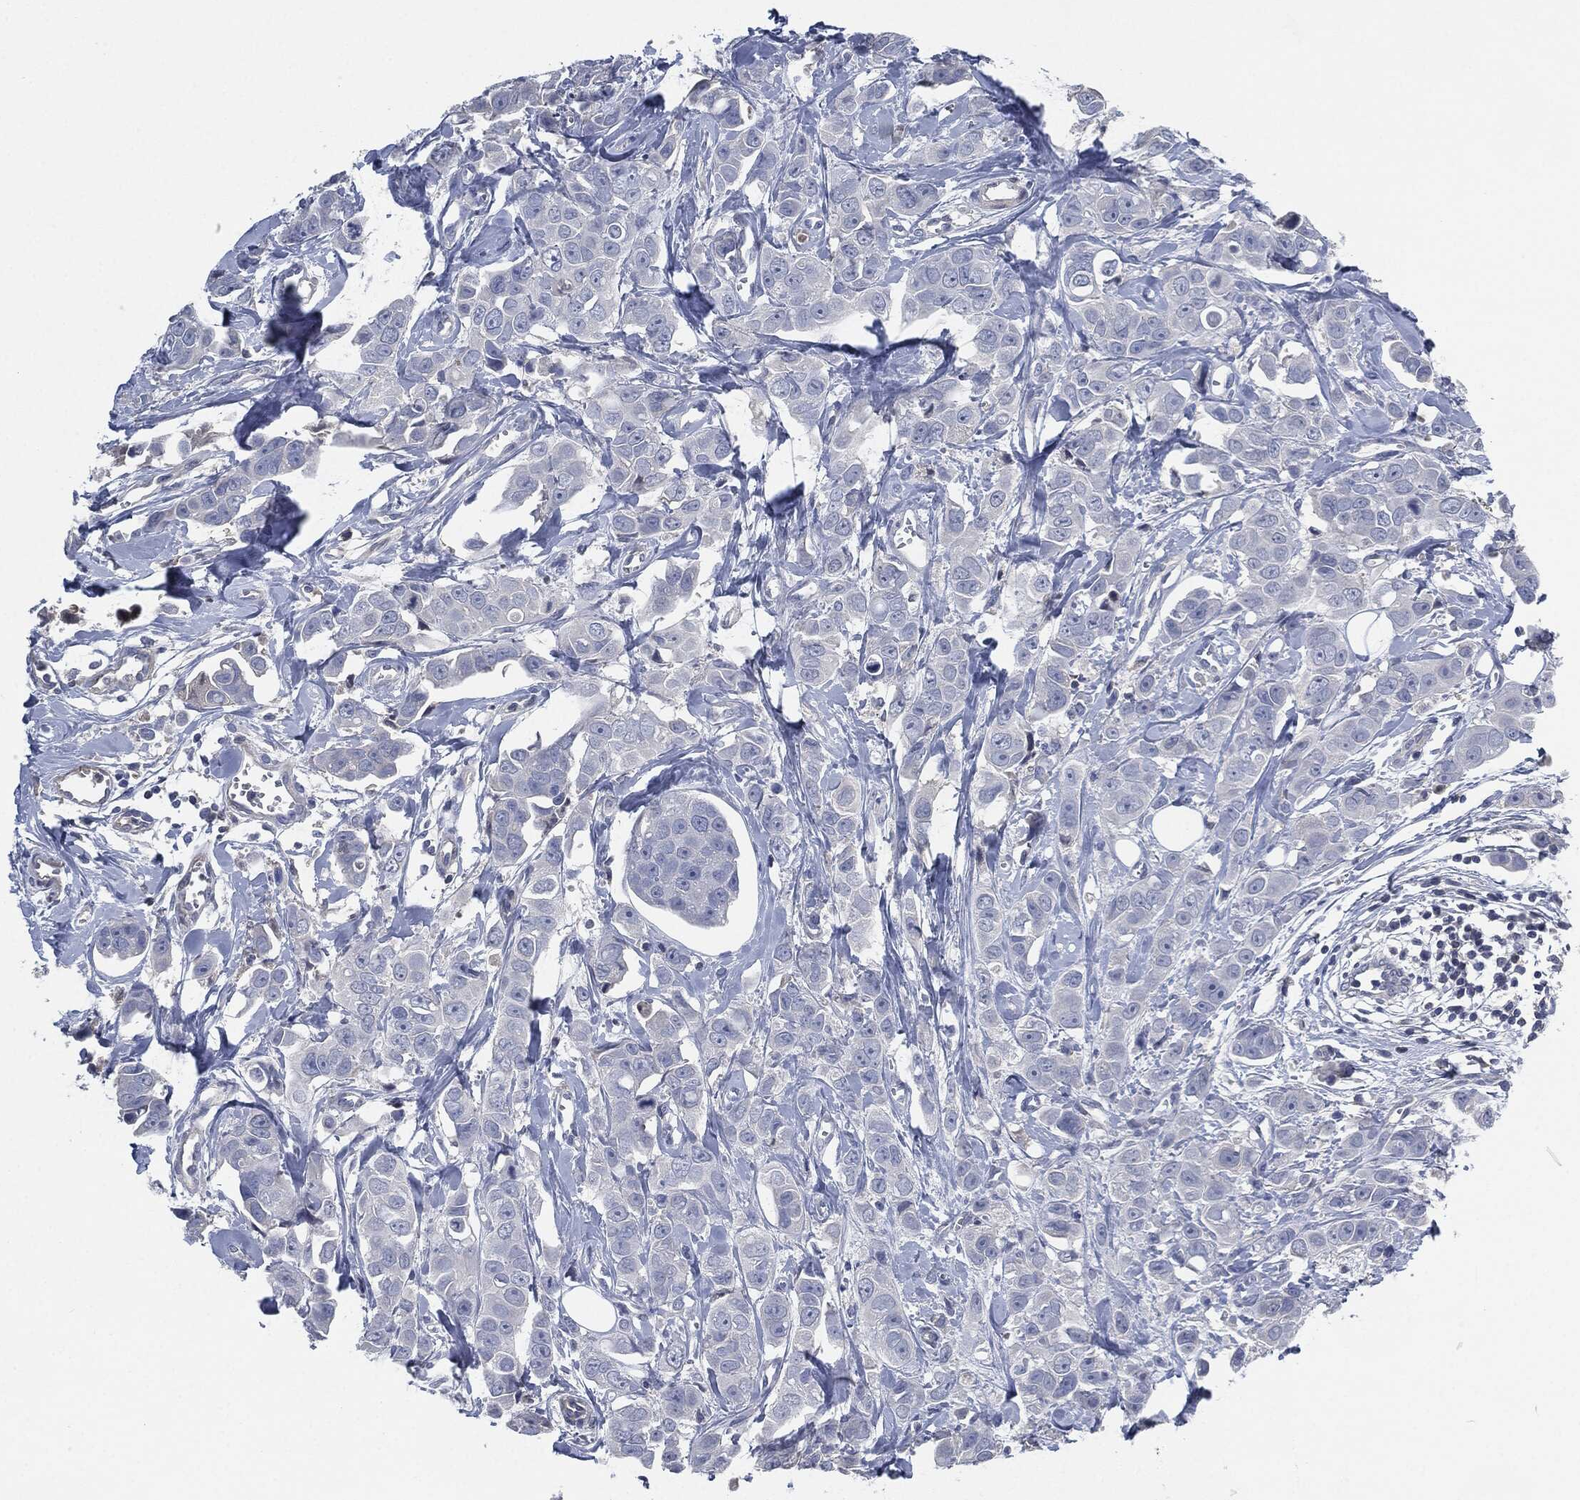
{"staining": {"intensity": "negative", "quantity": "none", "location": "none"}, "tissue": "breast cancer", "cell_type": "Tumor cells", "image_type": "cancer", "snomed": [{"axis": "morphology", "description": "Duct carcinoma"}, {"axis": "topography", "description": "Breast"}], "caption": "DAB (3,3'-diaminobenzidine) immunohistochemical staining of human intraductal carcinoma (breast) displays no significant staining in tumor cells. The staining is performed using DAB brown chromogen with nuclei counter-stained in using hematoxylin.", "gene": "CD27", "patient": {"sex": "female", "age": 35}}